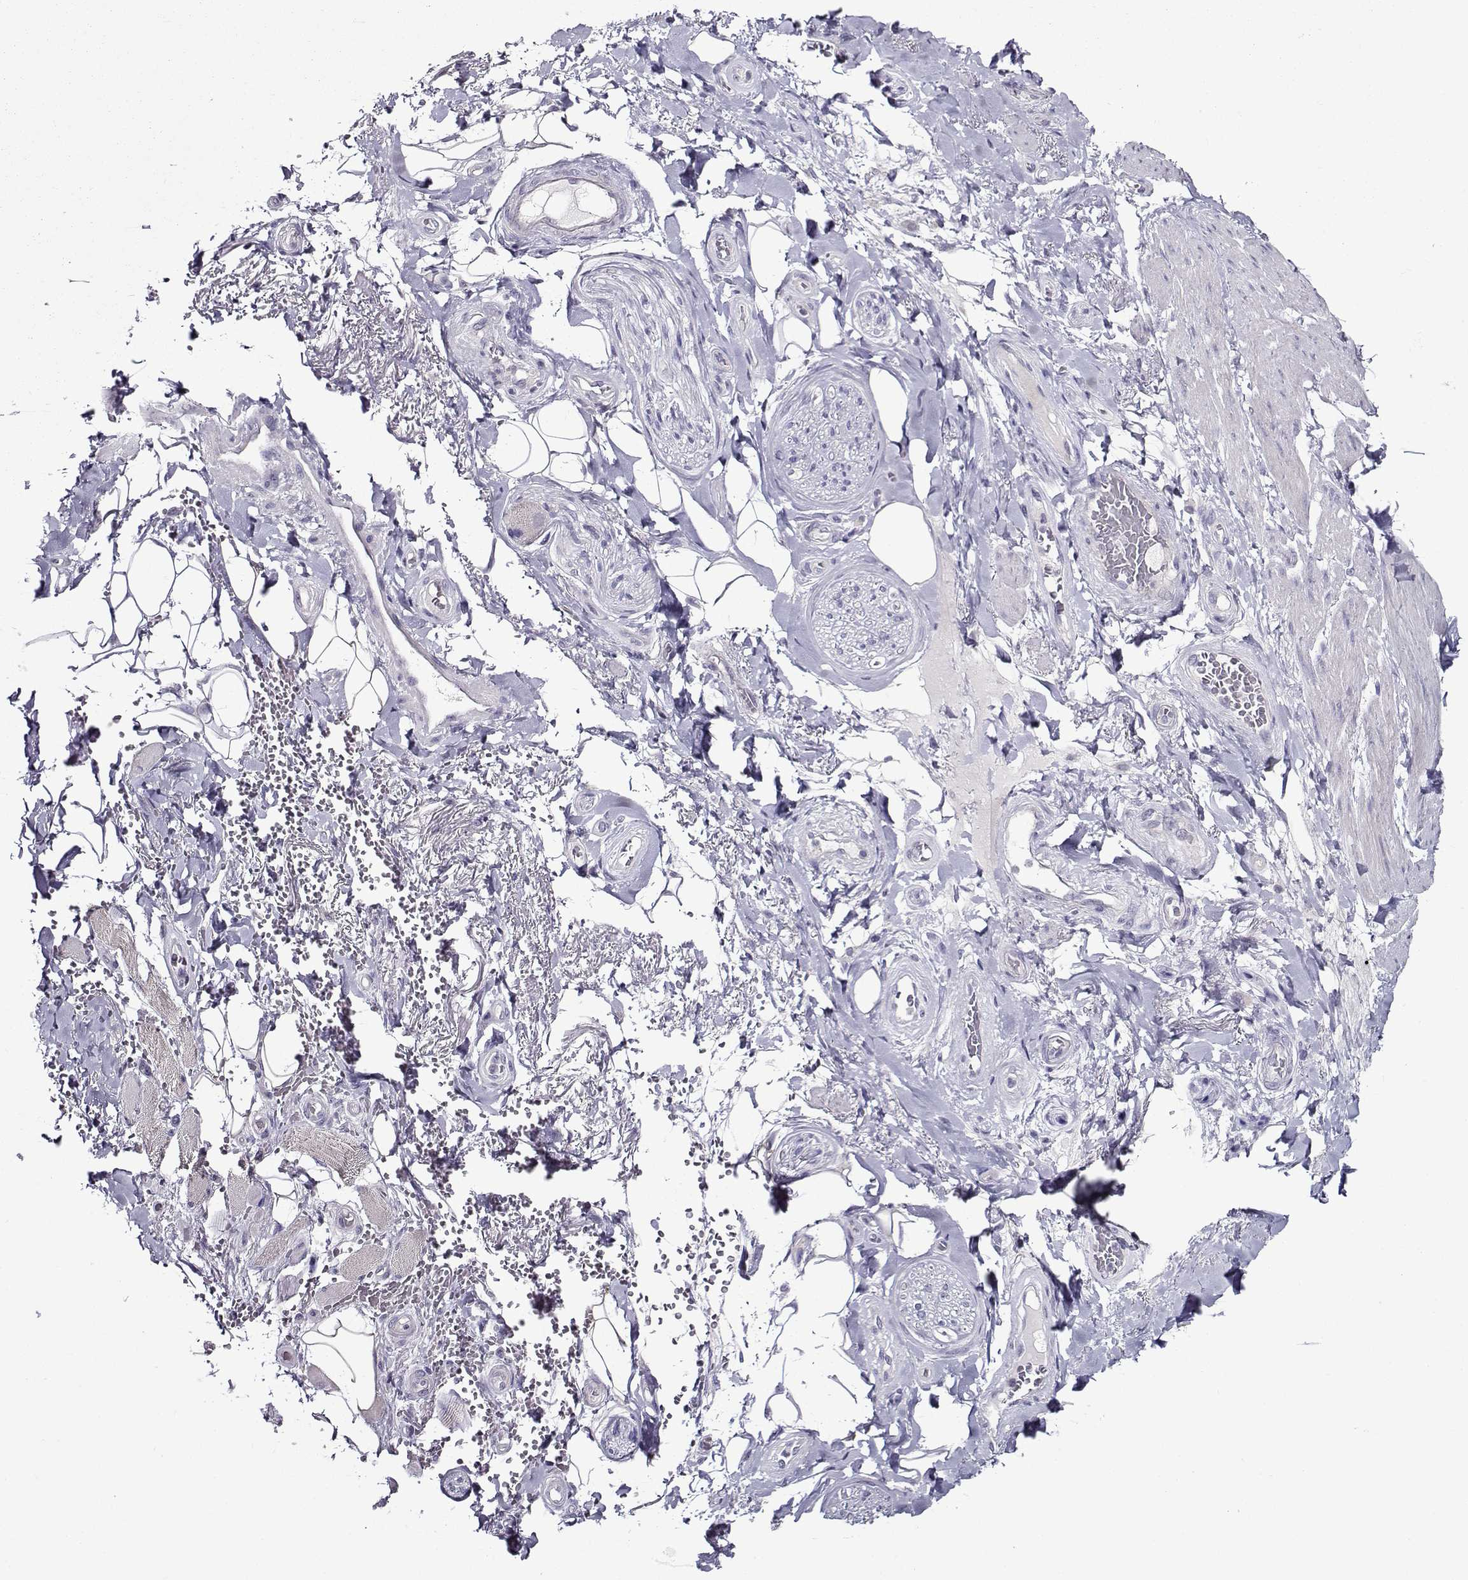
{"staining": {"intensity": "negative", "quantity": "none", "location": "none"}, "tissue": "adipose tissue", "cell_type": "Adipocytes", "image_type": "normal", "snomed": [{"axis": "morphology", "description": "Normal tissue, NOS"}, {"axis": "topography", "description": "Anal"}, {"axis": "topography", "description": "Peripheral nerve tissue"}], "caption": "DAB immunohistochemical staining of benign human adipose tissue demonstrates no significant staining in adipocytes.", "gene": "TMEM266", "patient": {"sex": "male", "age": 53}}